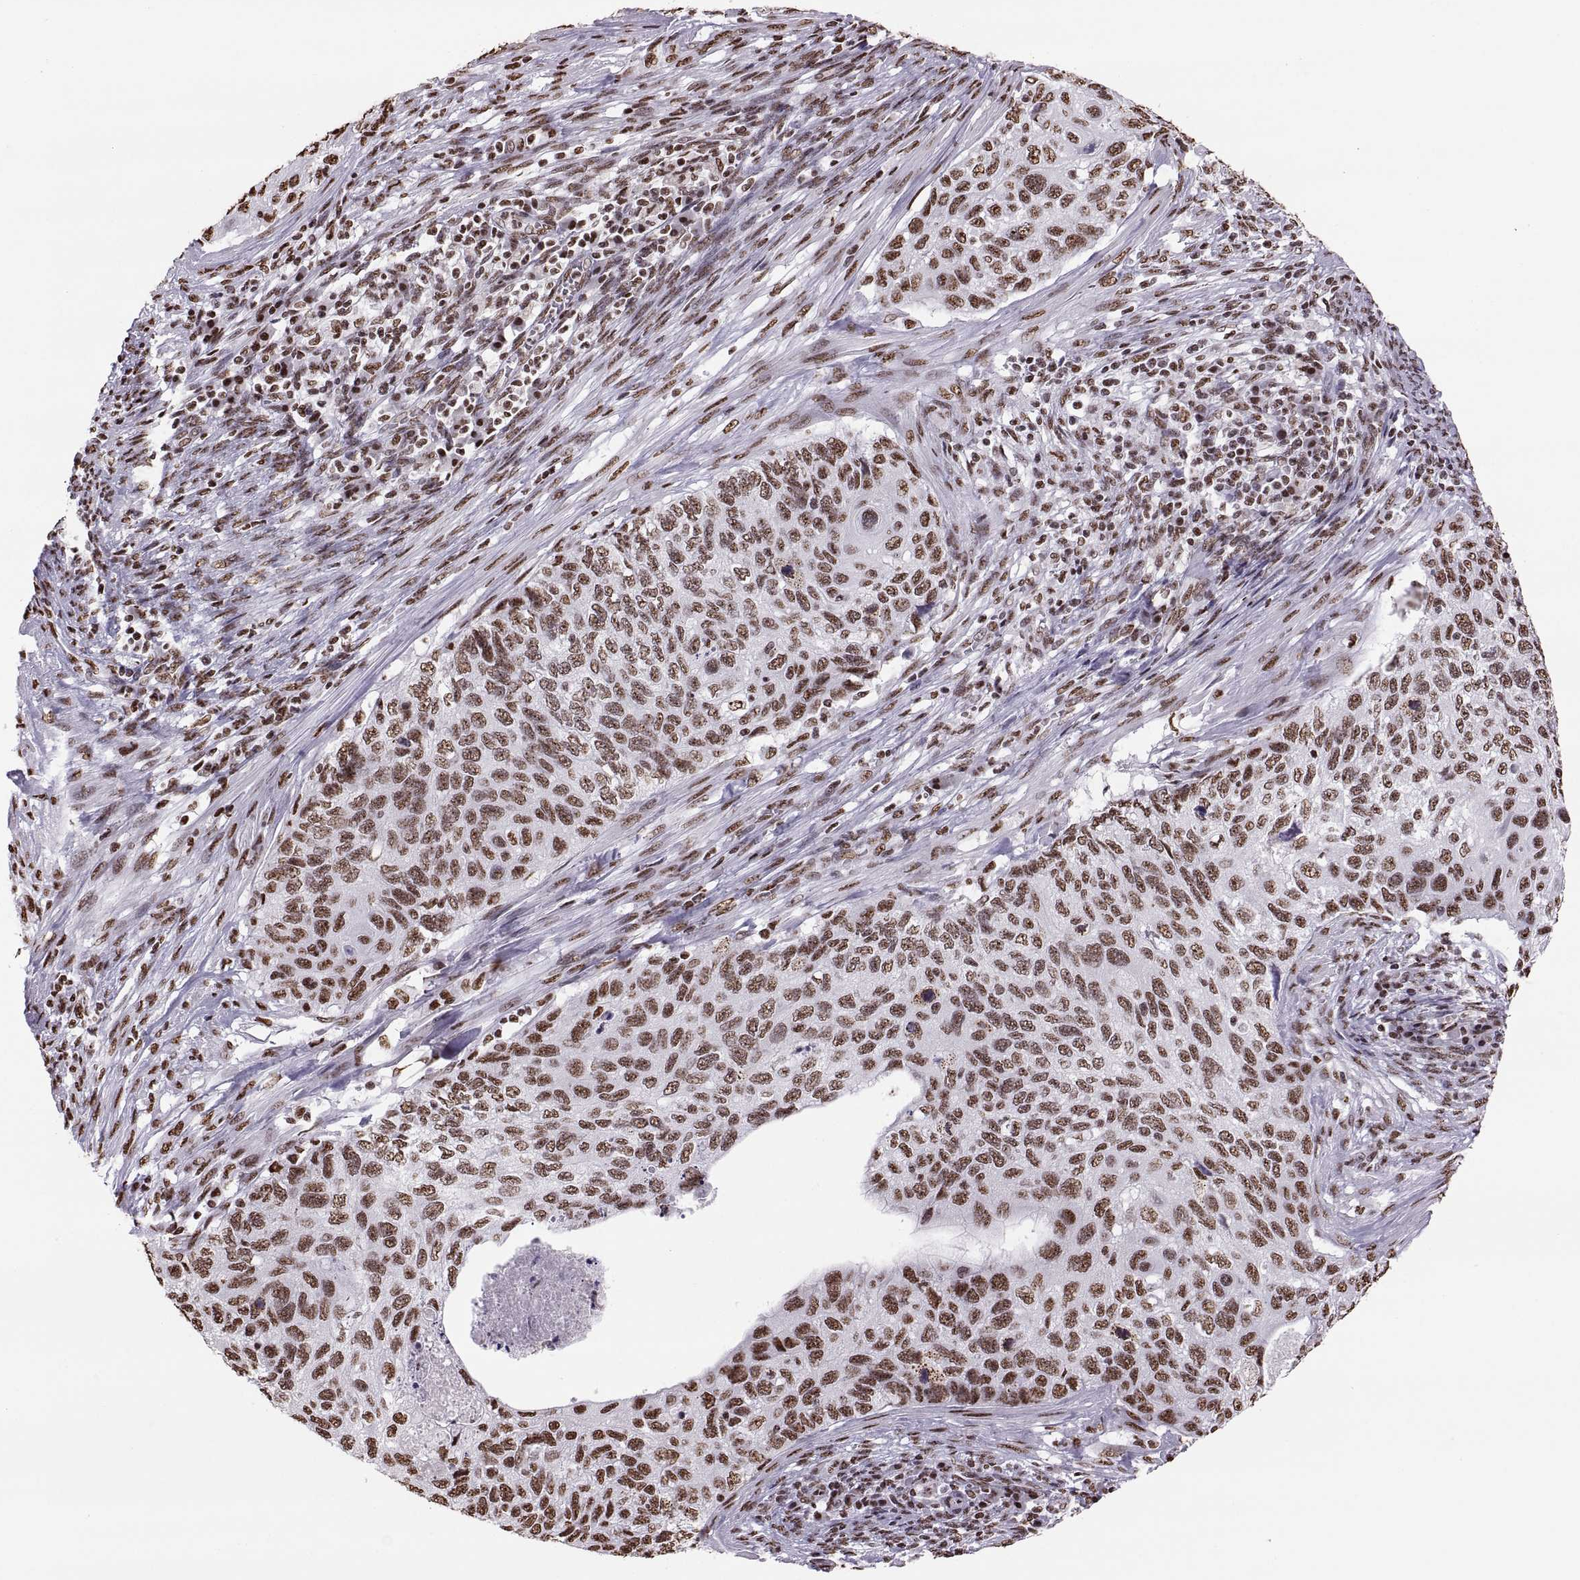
{"staining": {"intensity": "strong", "quantity": "25%-75%", "location": "nuclear"}, "tissue": "cervical cancer", "cell_type": "Tumor cells", "image_type": "cancer", "snomed": [{"axis": "morphology", "description": "Squamous cell carcinoma, NOS"}, {"axis": "topography", "description": "Cervix"}], "caption": "Immunohistochemical staining of human squamous cell carcinoma (cervical) reveals high levels of strong nuclear staining in about 25%-75% of tumor cells.", "gene": "SNAI1", "patient": {"sex": "female", "age": 70}}